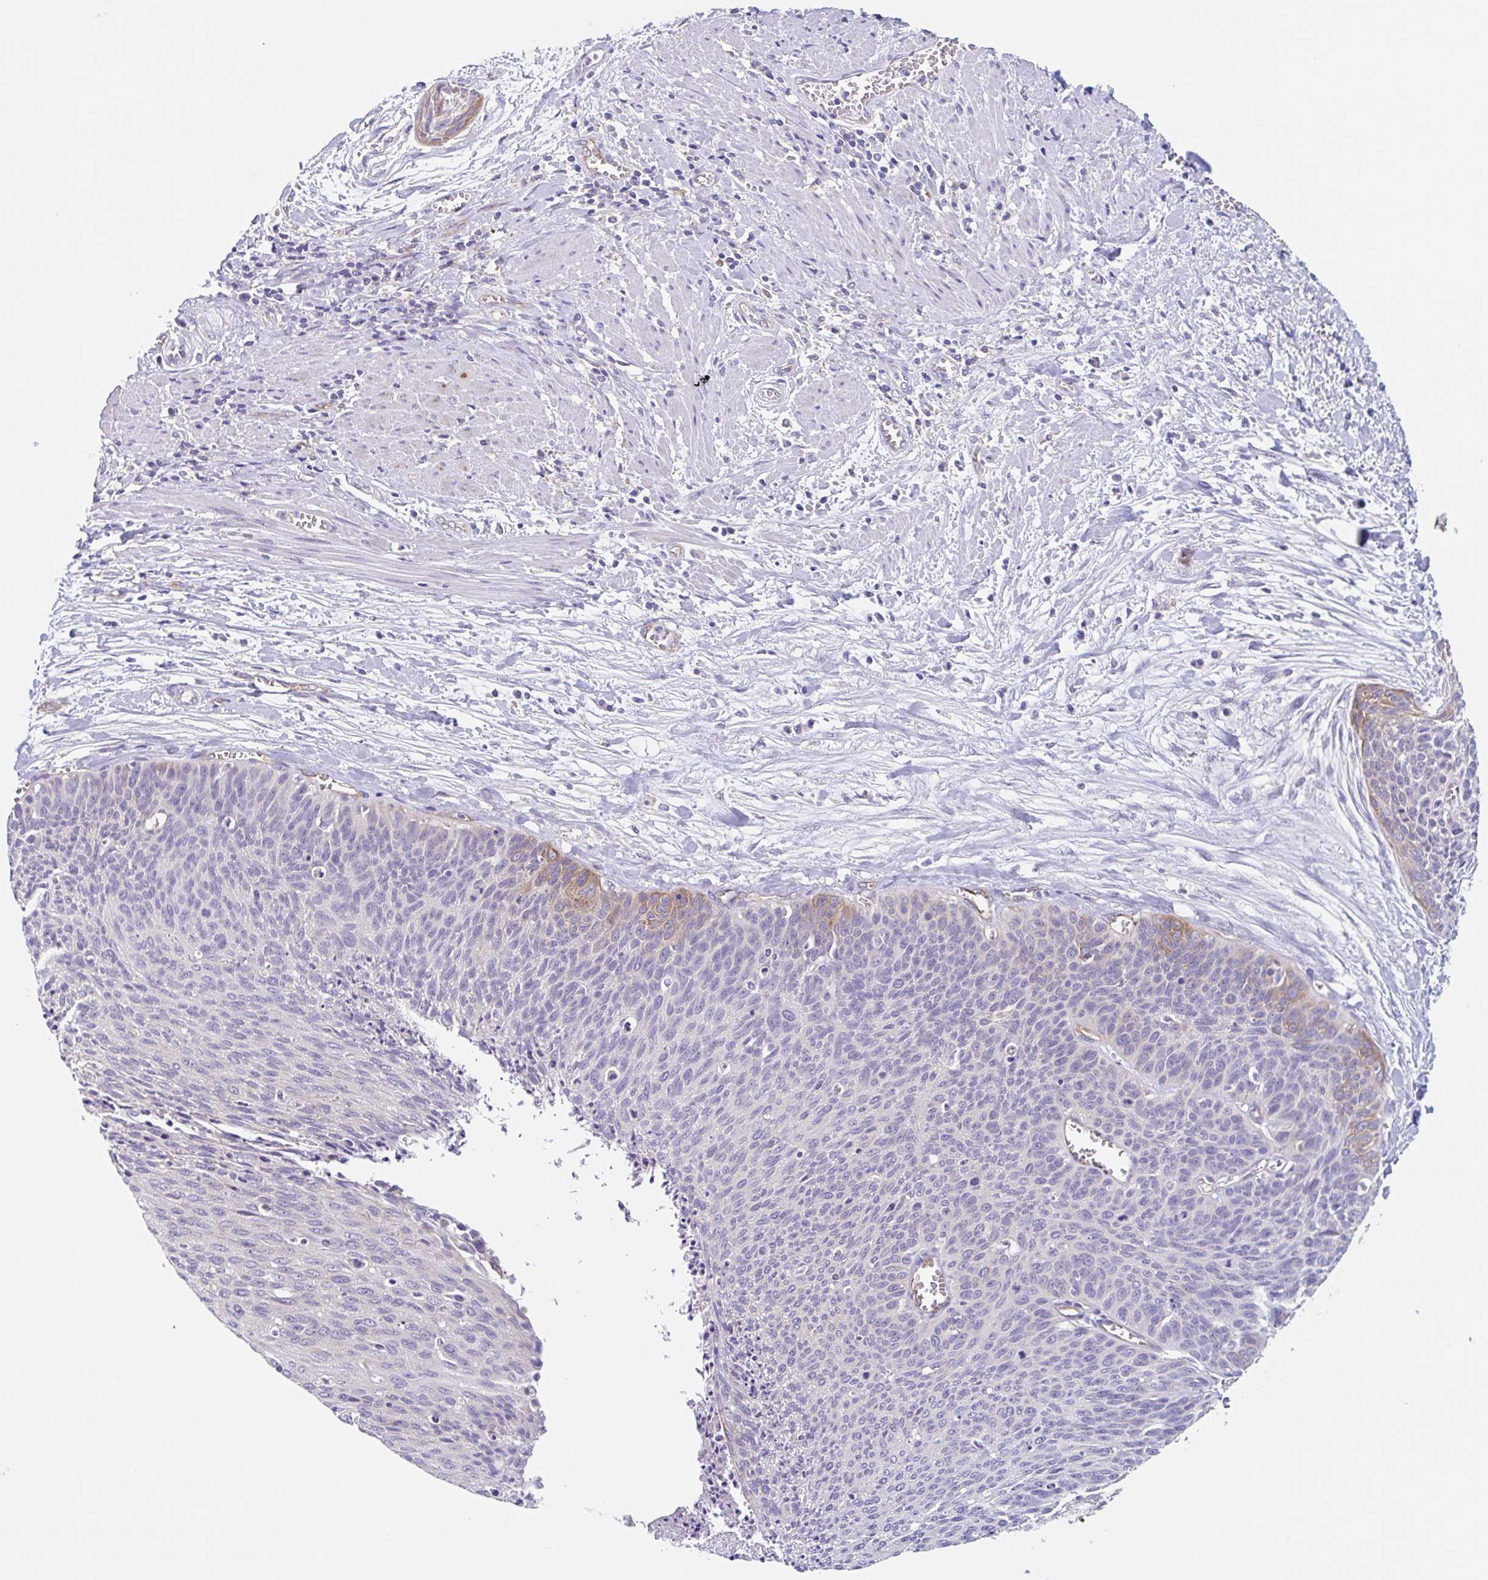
{"staining": {"intensity": "moderate", "quantity": "<25%", "location": "cytoplasmic/membranous"}, "tissue": "cervical cancer", "cell_type": "Tumor cells", "image_type": "cancer", "snomed": [{"axis": "morphology", "description": "Squamous cell carcinoma, NOS"}, {"axis": "topography", "description": "Cervix"}], "caption": "About <25% of tumor cells in cervical cancer (squamous cell carcinoma) show moderate cytoplasmic/membranous protein staining as visualized by brown immunohistochemical staining.", "gene": "EHD4", "patient": {"sex": "female", "age": 55}}